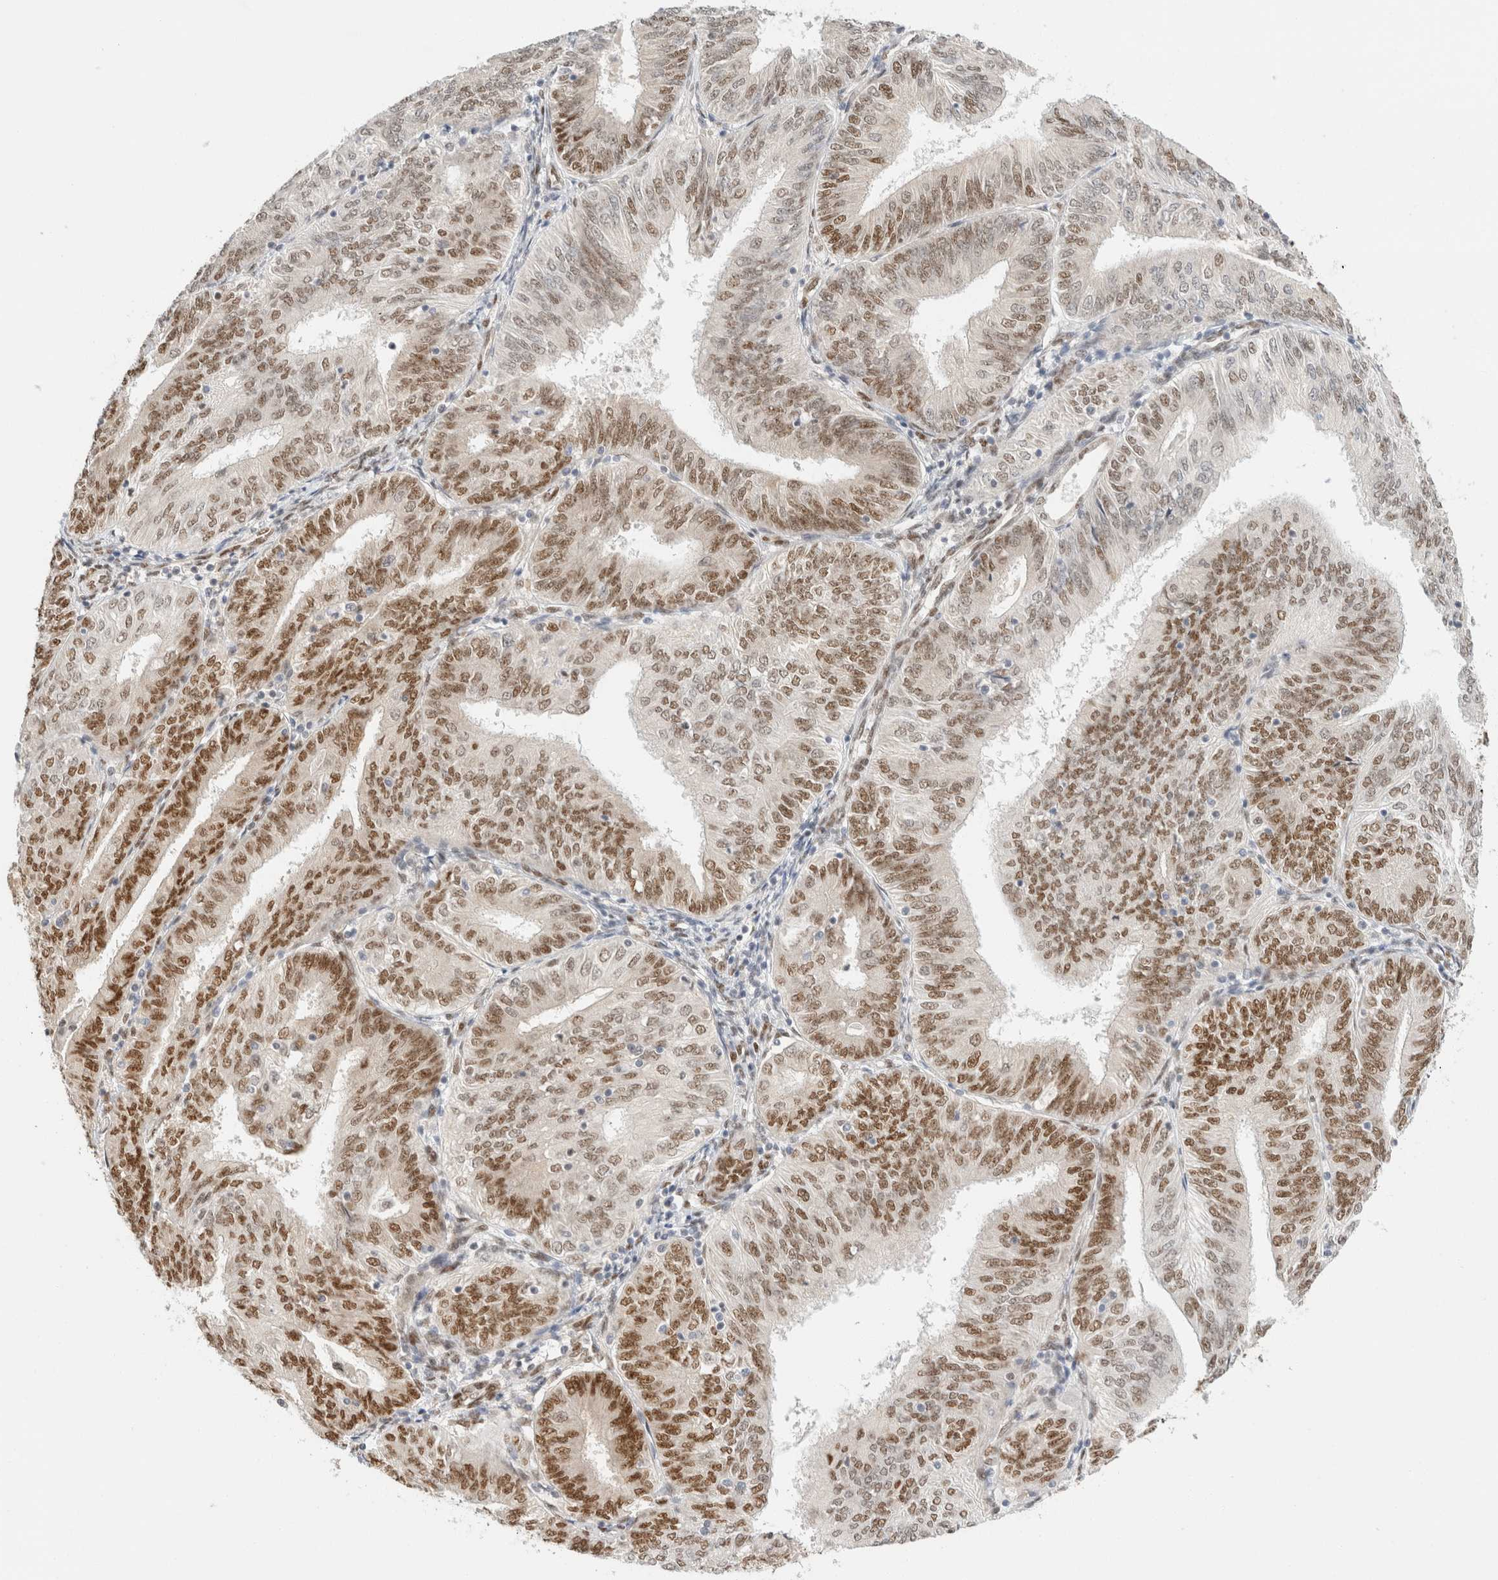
{"staining": {"intensity": "moderate", "quantity": "25%-75%", "location": "nuclear"}, "tissue": "endometrial cancer", "cell_type": "Tumor cells", "image_type": "cancer", "snomed": [{"axis": "morphology", "description": "Adenocarcinoma, NOS"}, {"axis": "topography", "description": "Endometrium"}], "caption": "Immunohistochemistry photomicrograph of endometrial cancer stained for a protein (brown), which displays medium levels of moderate nuclear staining in about 25%-75% of tumor cells.", "gene": "ZNF768", "patient": {"sex": "female", "age": 58}}